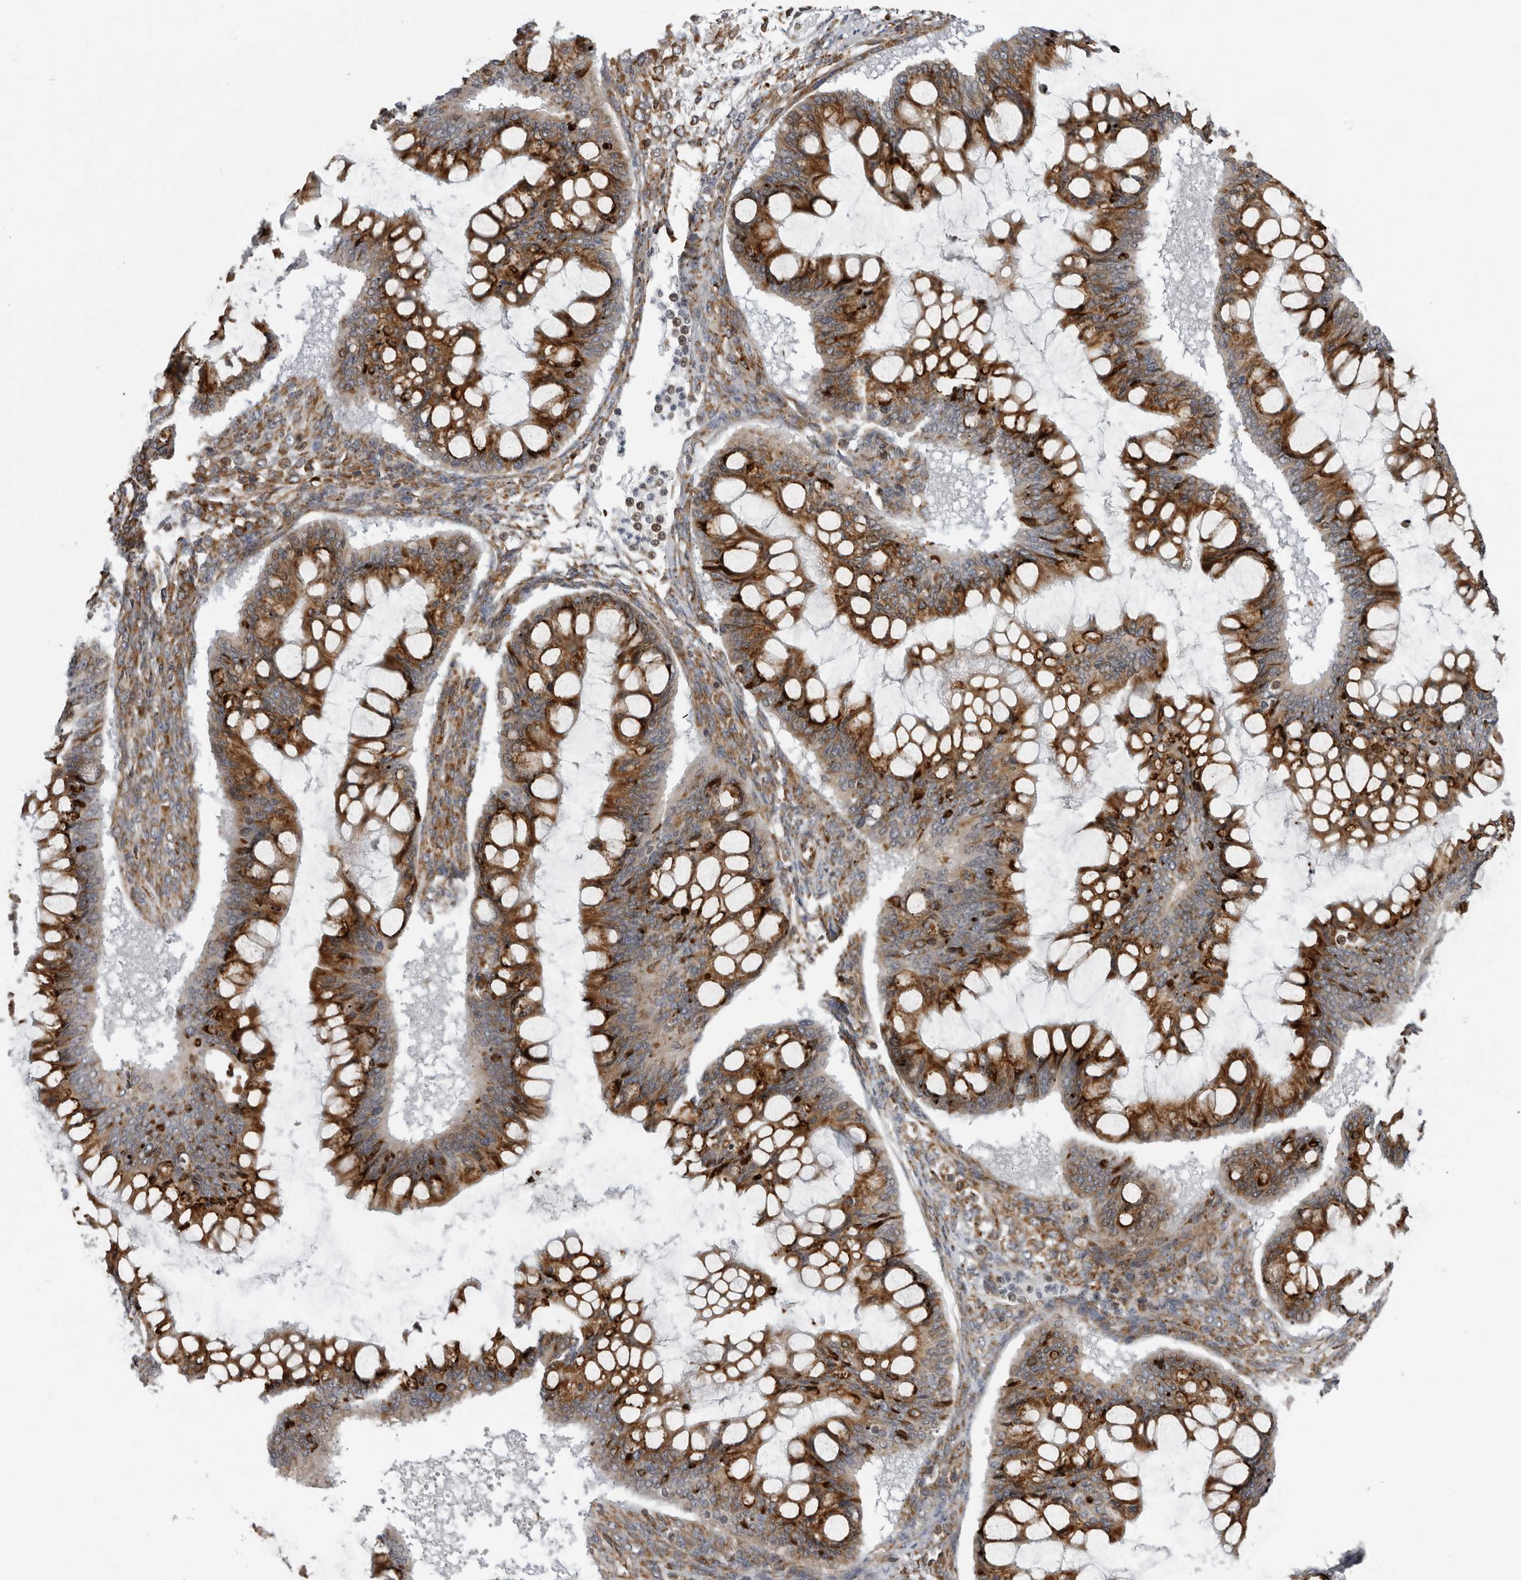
{"staining": {"intensity": "moderate", "quantity": ">75%", "location": "cytoplasmic/membranous"}, "tissue": "ovarian cancer", "cell_type": "Tumor cells", "image_type": "cancer", "snomed": [{"axis": "morphology", "description": "Cystadenocarcinoma, mucinous, NOS"}, {"axis": "topography", "description": "Ovary"}], "caption": "Protein expression analysis of human ovarian mucinous cystadenocarcinoma reveals moderate cytoplasmic/membranous positivity in approximately >75% of tumor cells. The staining was performed using DAB, with brown indicating positive protein expression. Nuclei are stained blue with hematoxylin.", "gene": "ALPK2", "patient": {"sex": "female", "age": 73}}